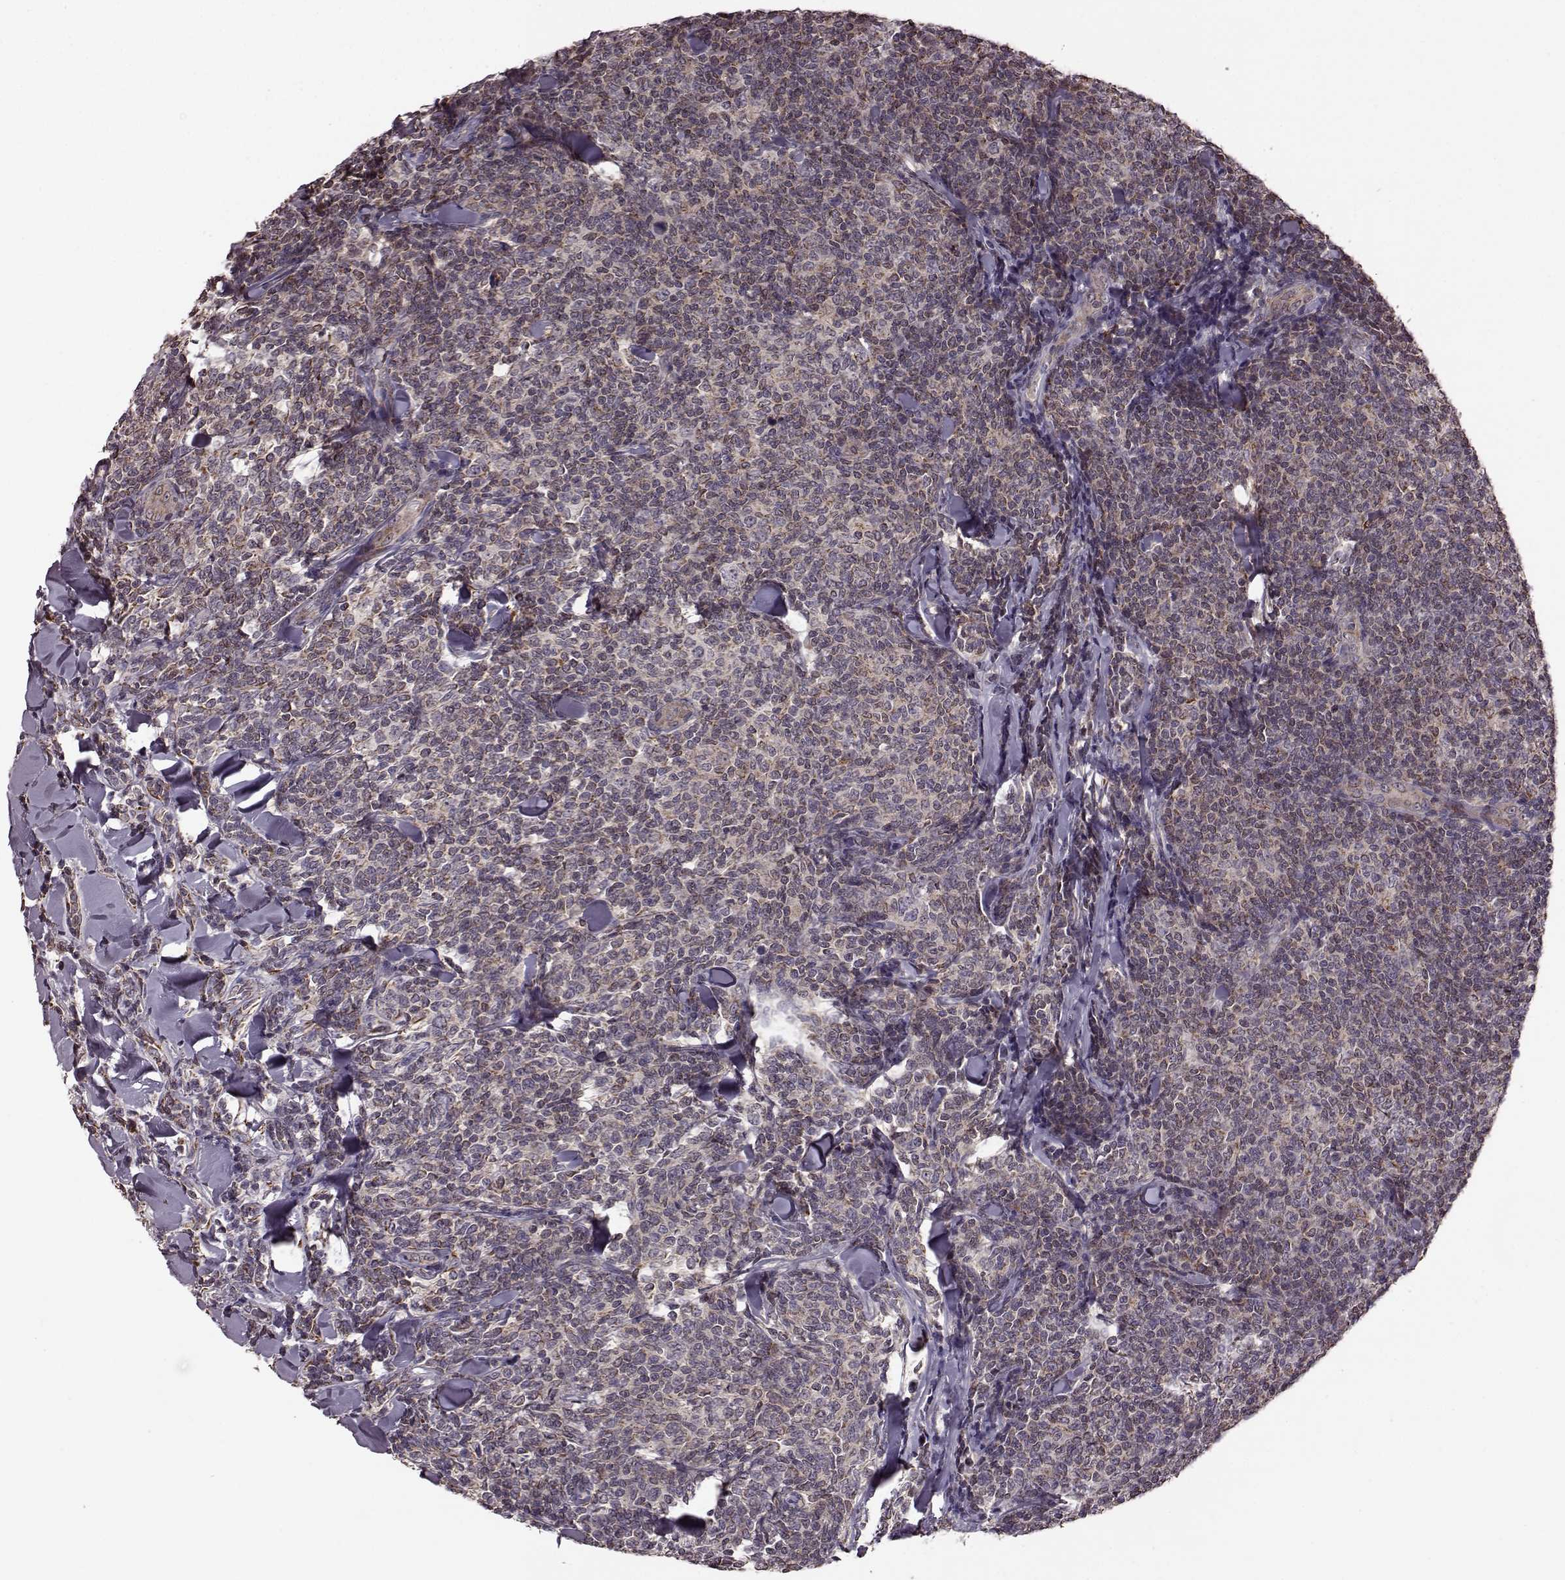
{"staining": {"intensity": "weak", "quantity": "<25%", "location": "cytoplasmic/membranous"}, "tissue": "lymphoma", "cell_type": "Tumor cells", "image_type": "cancer", "snomed": [{"axis": "morphology", "description": "Malignant lymphoma, non-Hodgkin's type, Low grade"}, {"axis": "topography", "description": "Lymph node"}], "caption": "Tumor cells are negative for protein expression in human low-grade malignant lymphoma, non-Hodgkin's type.", "gene": "PUDP", "patient": {"sex": "female", "age": 56}}